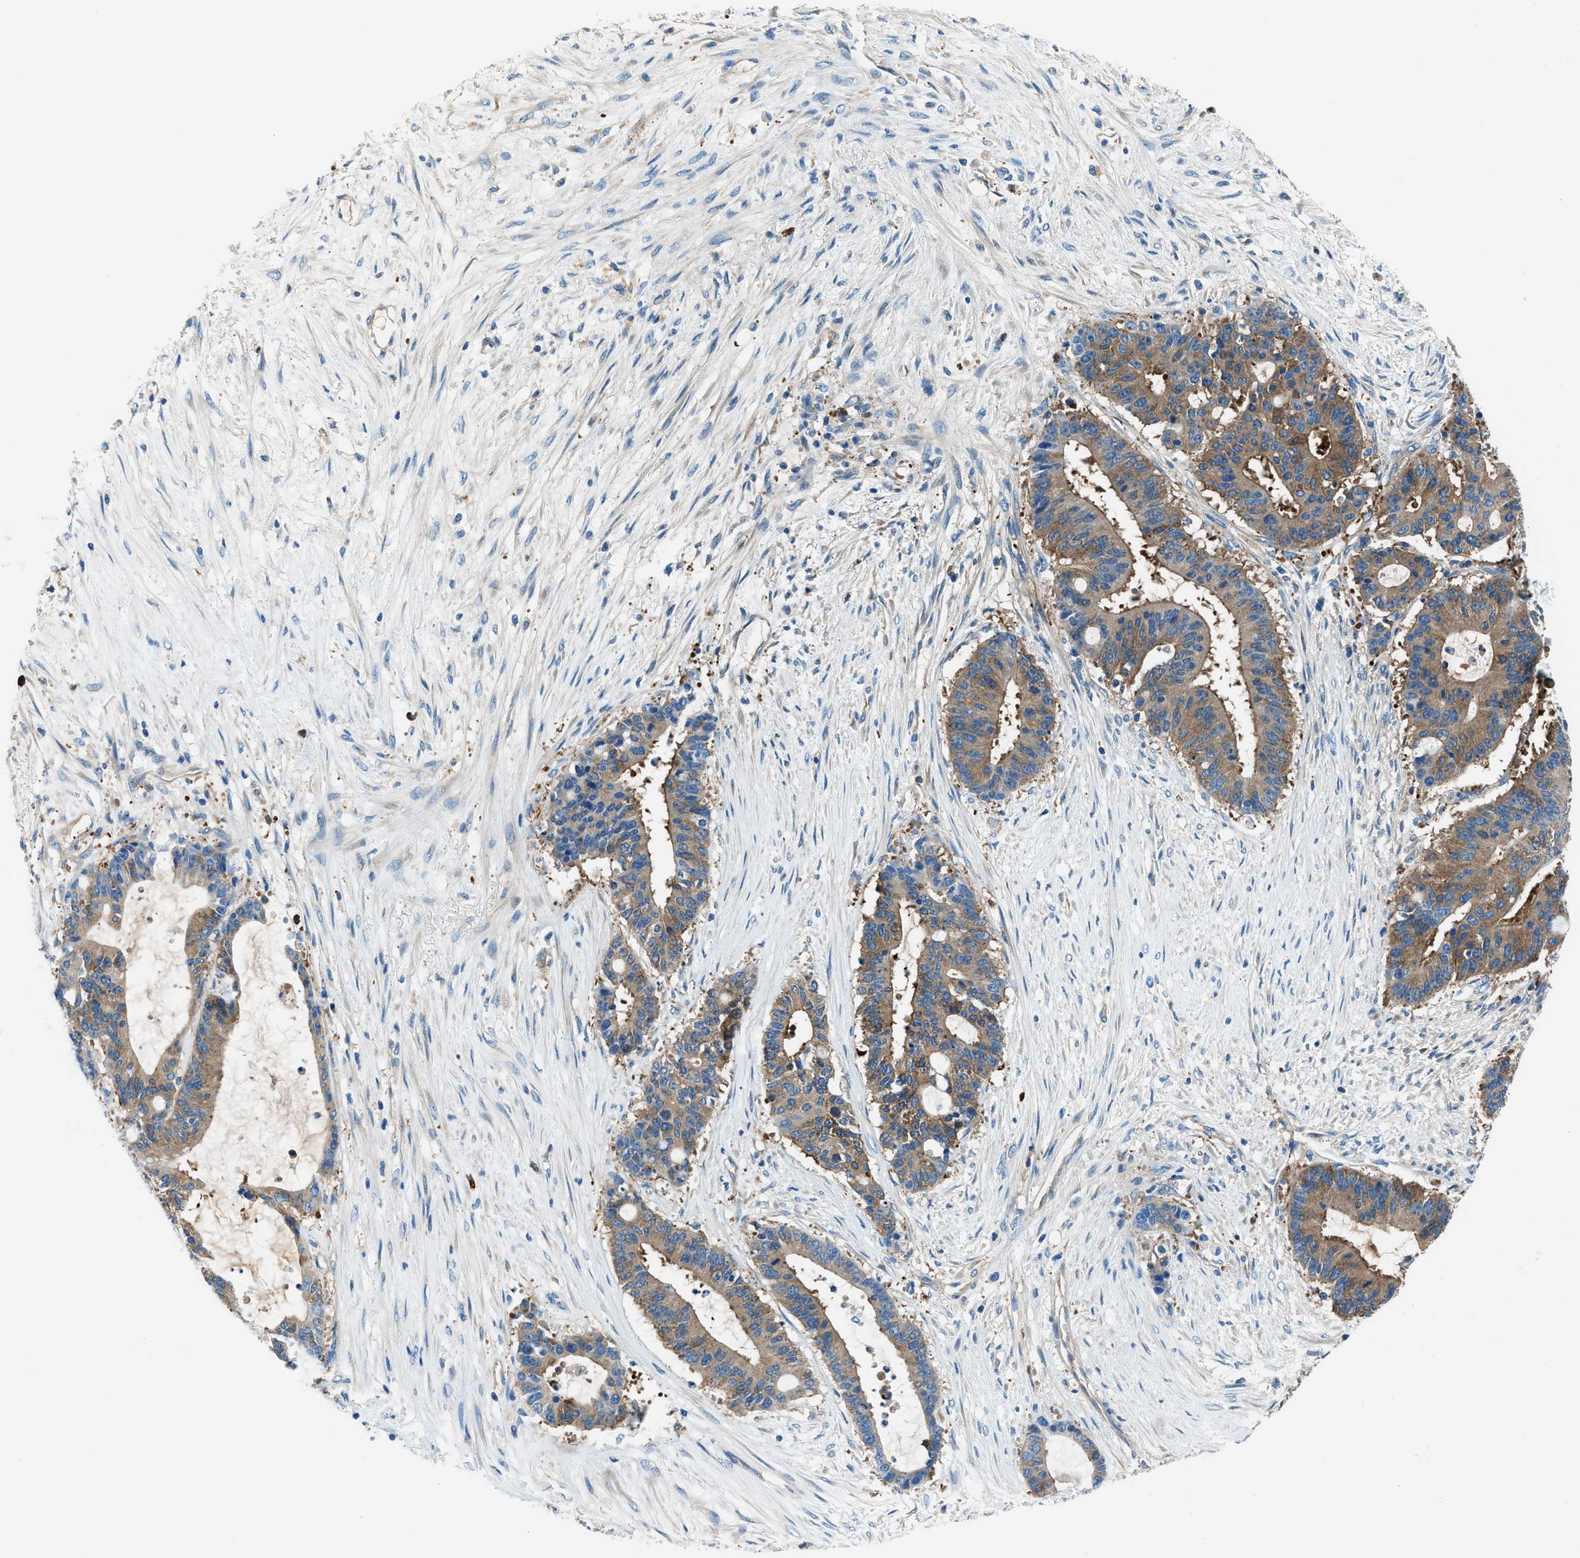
{"staining": {"intensity": "moderate", "quantity": ">75%", "location": "cytoplasmic/membranous"}, "tissue": "liver cancer", "cell_type": "Tumor cells", "image_type": "cancer", "snomed": [{"axis": "morphology", "description": "Cholangiocarcinoma"}, {"axis": "topography", "description": "Liver"}], "caption": "Approximately >75% of tumor cells in human liver cancer demonstrate moderate cytoplasmic/membranous protein staining as visualized by brown immunohistochemical staining.", "gene": "SARS1", "patient": {"sex": "female", "age": 73}}